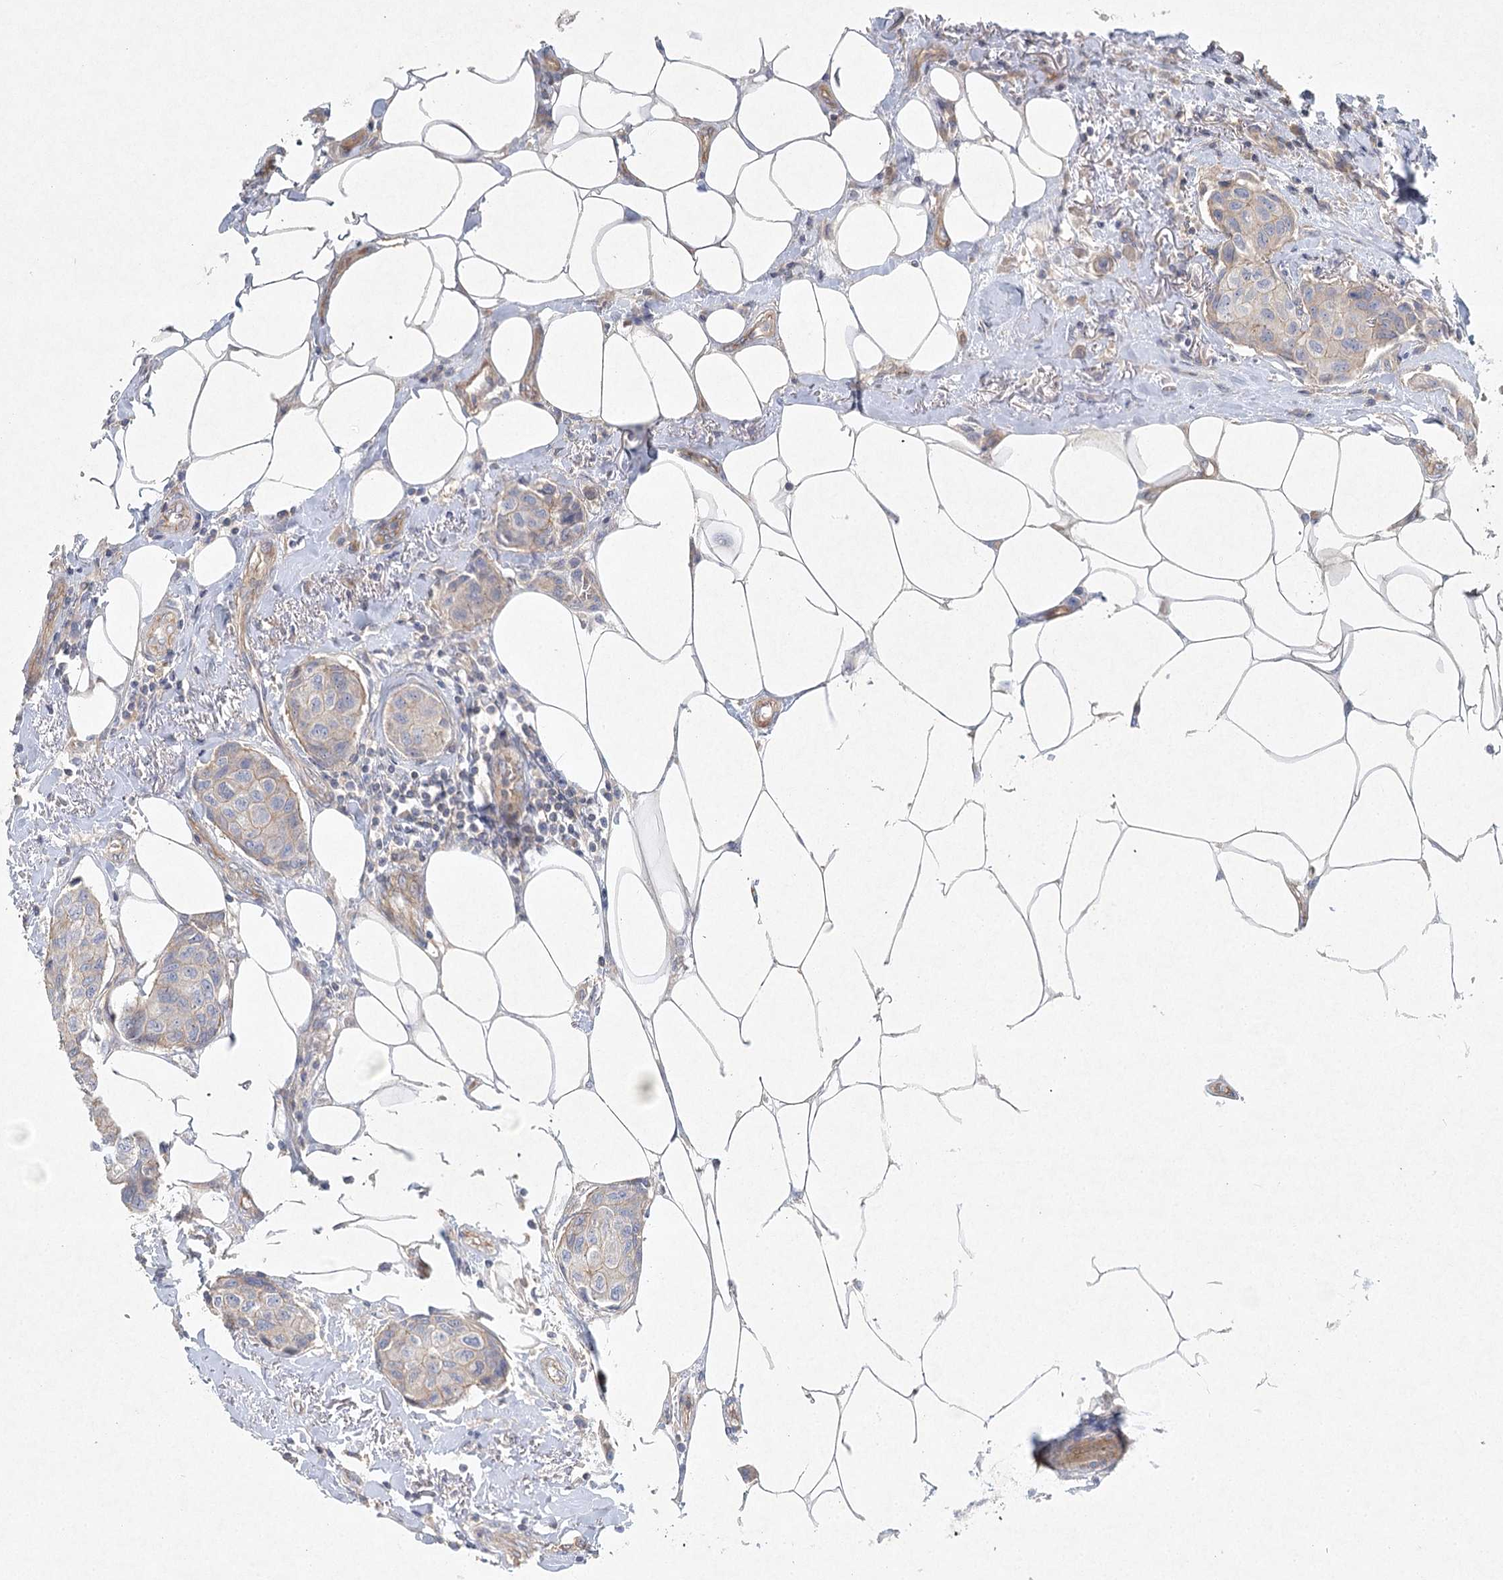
{"staining": {"intensity": "weak", "quantity": "25%-75%", "location": "cytoplasmic/membranous"}, "tissue": "breast cancer", "cell_type": "Tumor cells", "image_type": "cancer", "snomed": [{"axis": "morphology", "description": "Duct carcinoma"}, {"axis": "topography", "description": "Breast"}], "caption": "Brown immunohistochemical staining in breast cancer displays weak cytoplasmic/membranous expression in approximately 25%-75% of tumor cells.", "gene": "DNMBP", "patient": {"sex": "female", "age": 80}}